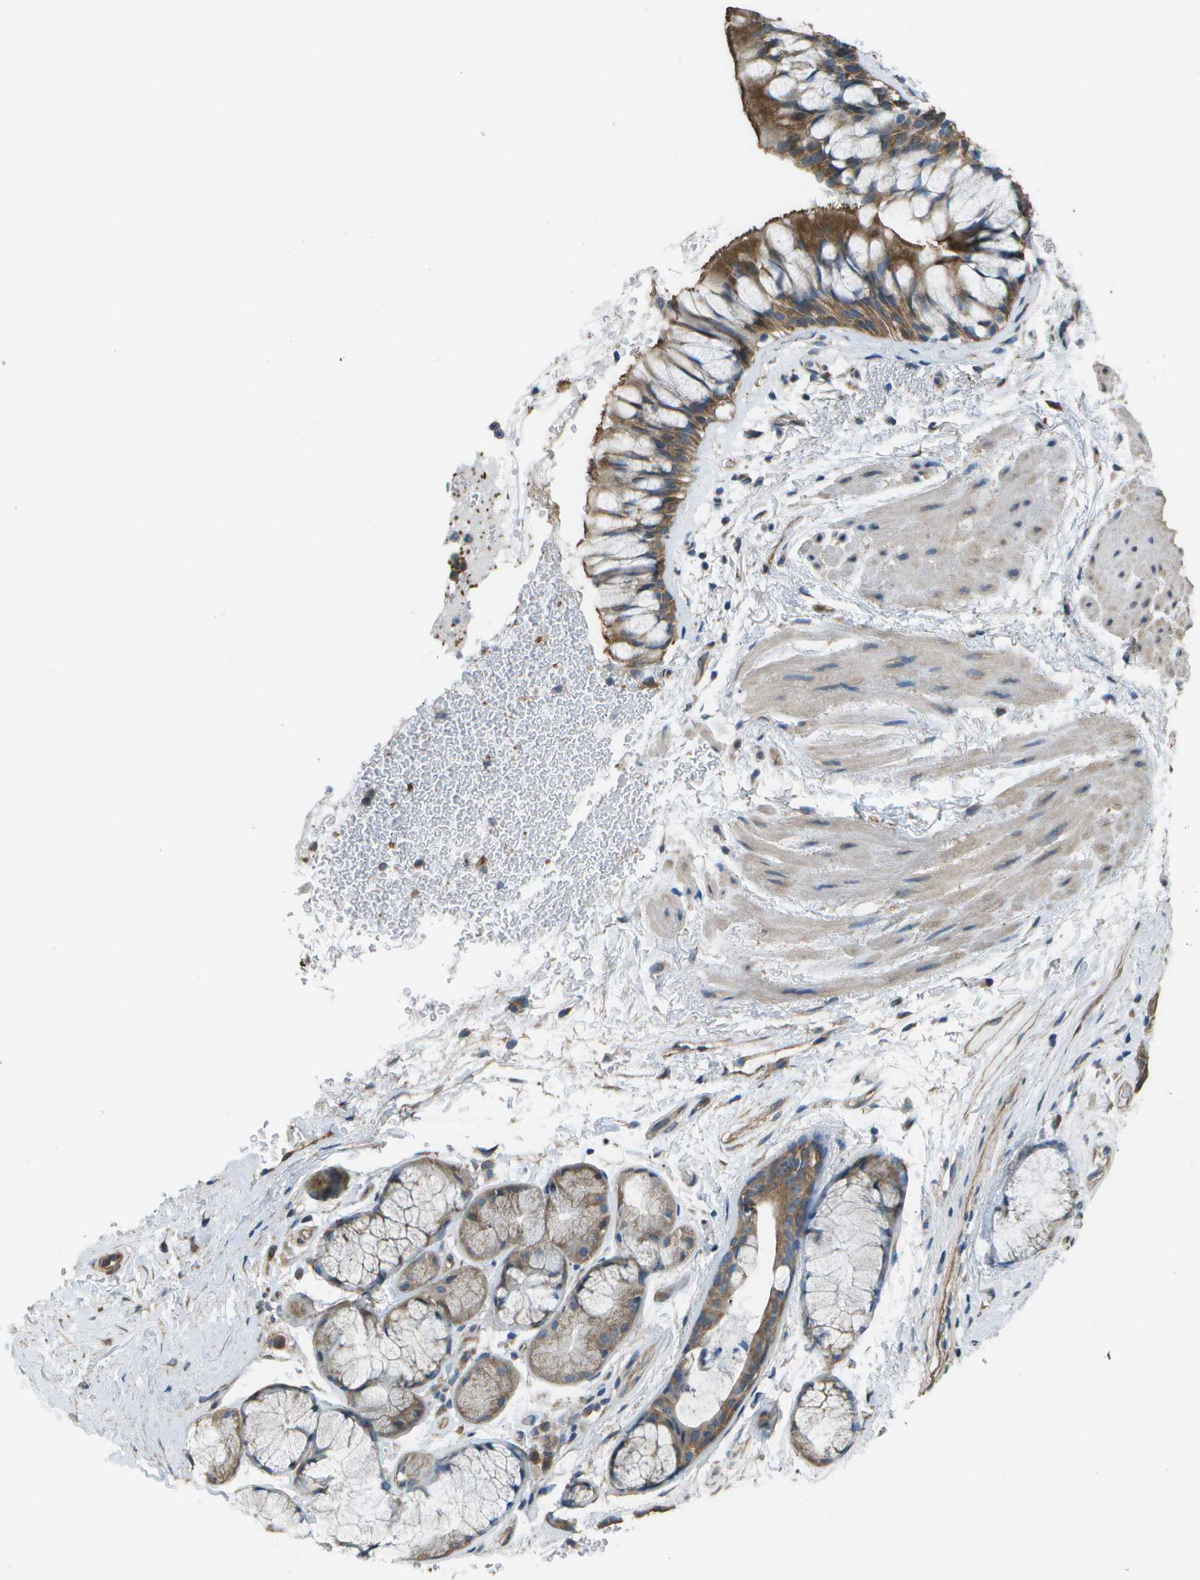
{"staining": {"intensity": "moderate", "quantity": ">75%", "location": "cytoplasmic/membranous"}, "tissue": "bronchus", "cell_type": "Respiratory epithelial cells", "image_type": "normal", "snomed": [{"axis": "morphology", "description": "Normal tissue, NOS"}, {"axis": "topography", "description": "Bronchus"}], "caption": "The immunohistochemical stain highlights moderate cytoplasmic/membranous staining in respiratory epithelial cells of normal bronchus.", "gene": "CLNS1A", "patient": {"sex": "male", "age": 66}}